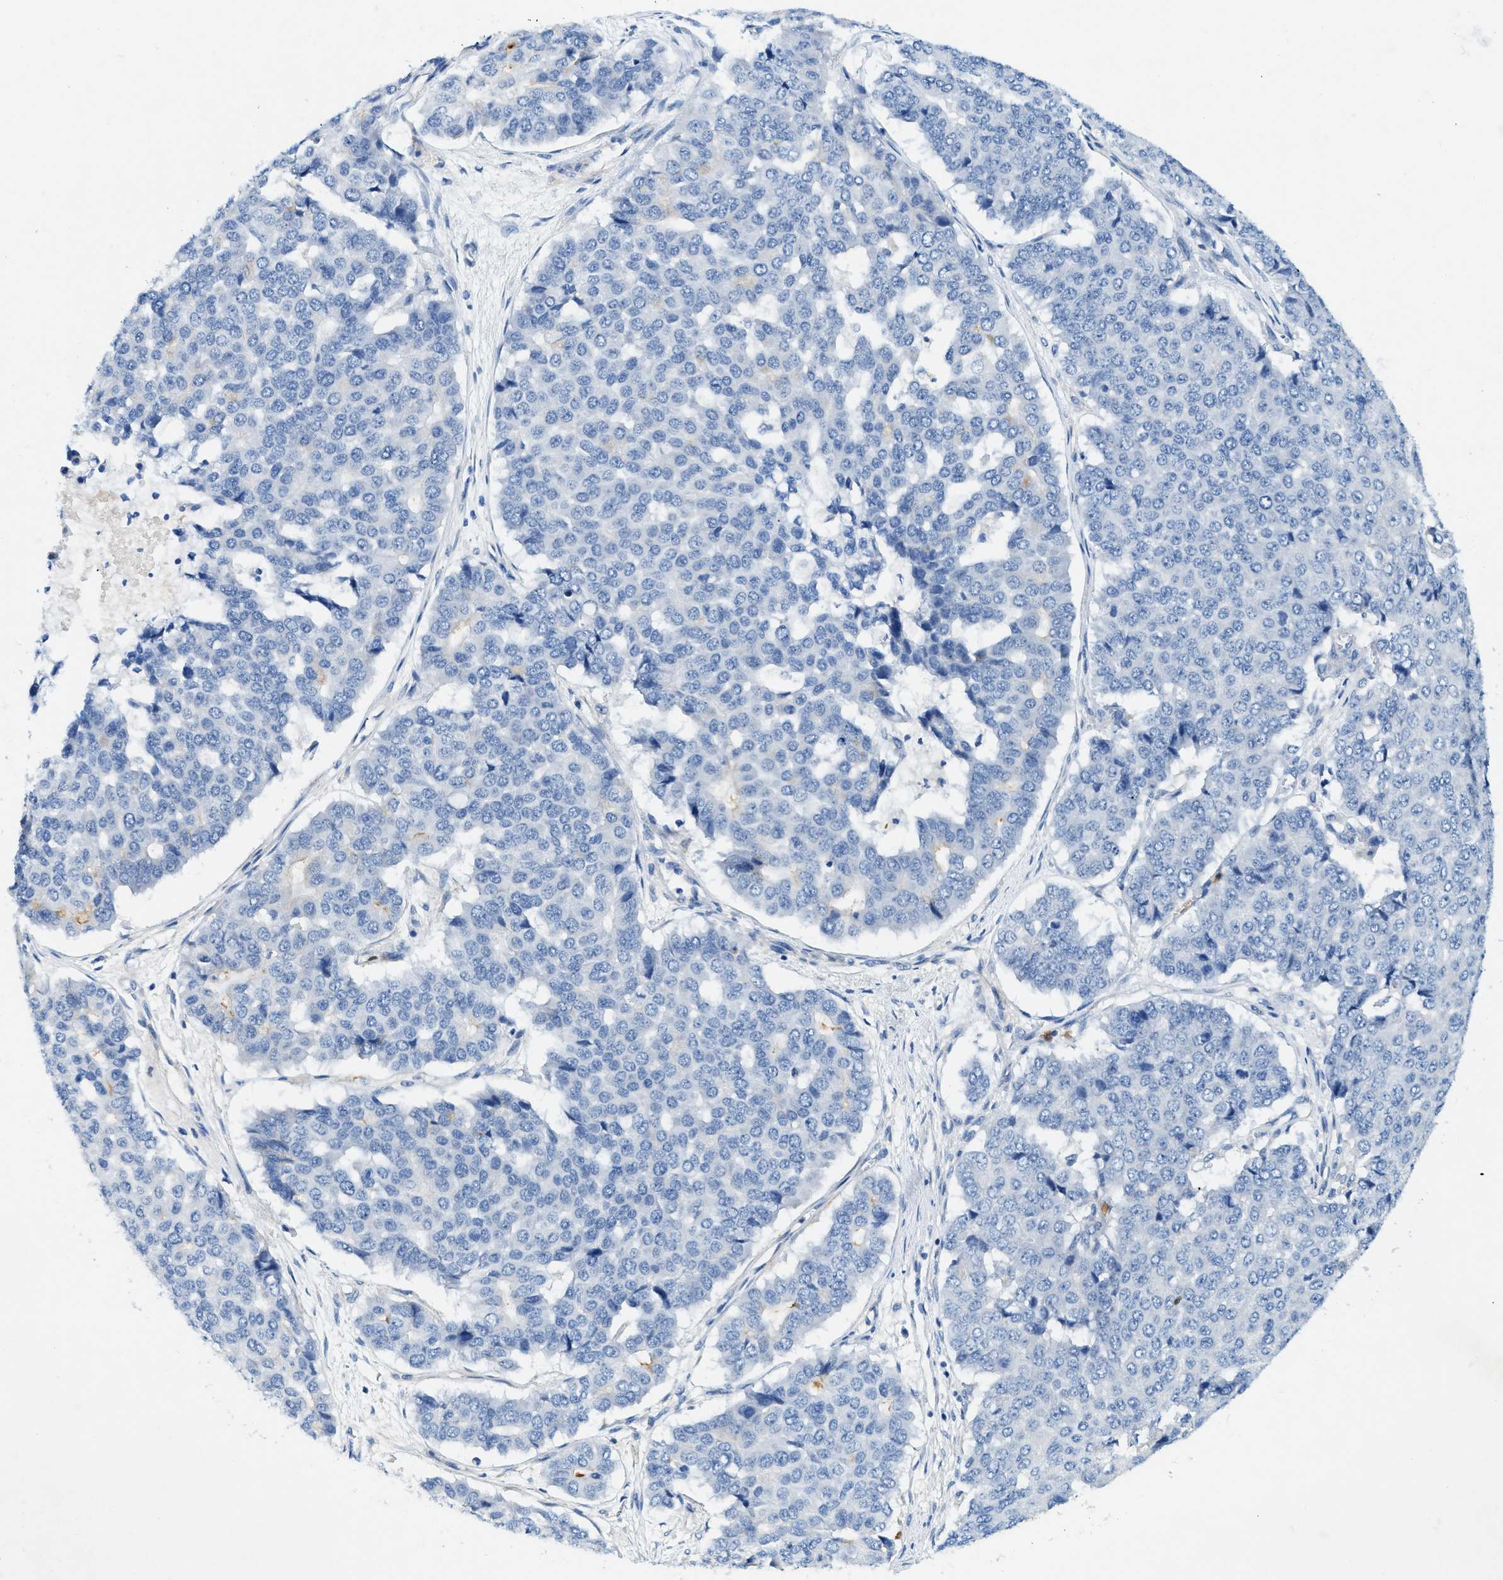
{"staining": {"intensity": "negative", "quantity": "none", "location": "none"}, "tissue": "pancreatic cancer", "cell_type": "Tumor cells", "image_type": "cancer", "snomed": [{"axis": "morphology", "description": "Adenocarcinoma, NOS"}, {"axis": "topography", "description": "Pancreas"}], "caption": "This is a image of immunohistochemistry (IHC) staining of pancreatic cancer (adenocarcinoma), which shows no staining in tumor cells. The staining is performed using DAB brown chromogen with nuclei counter-stained in using hematoxylin.", "gene": "ZDHHC13", "patient": {"sex": "male", "age": 50}}